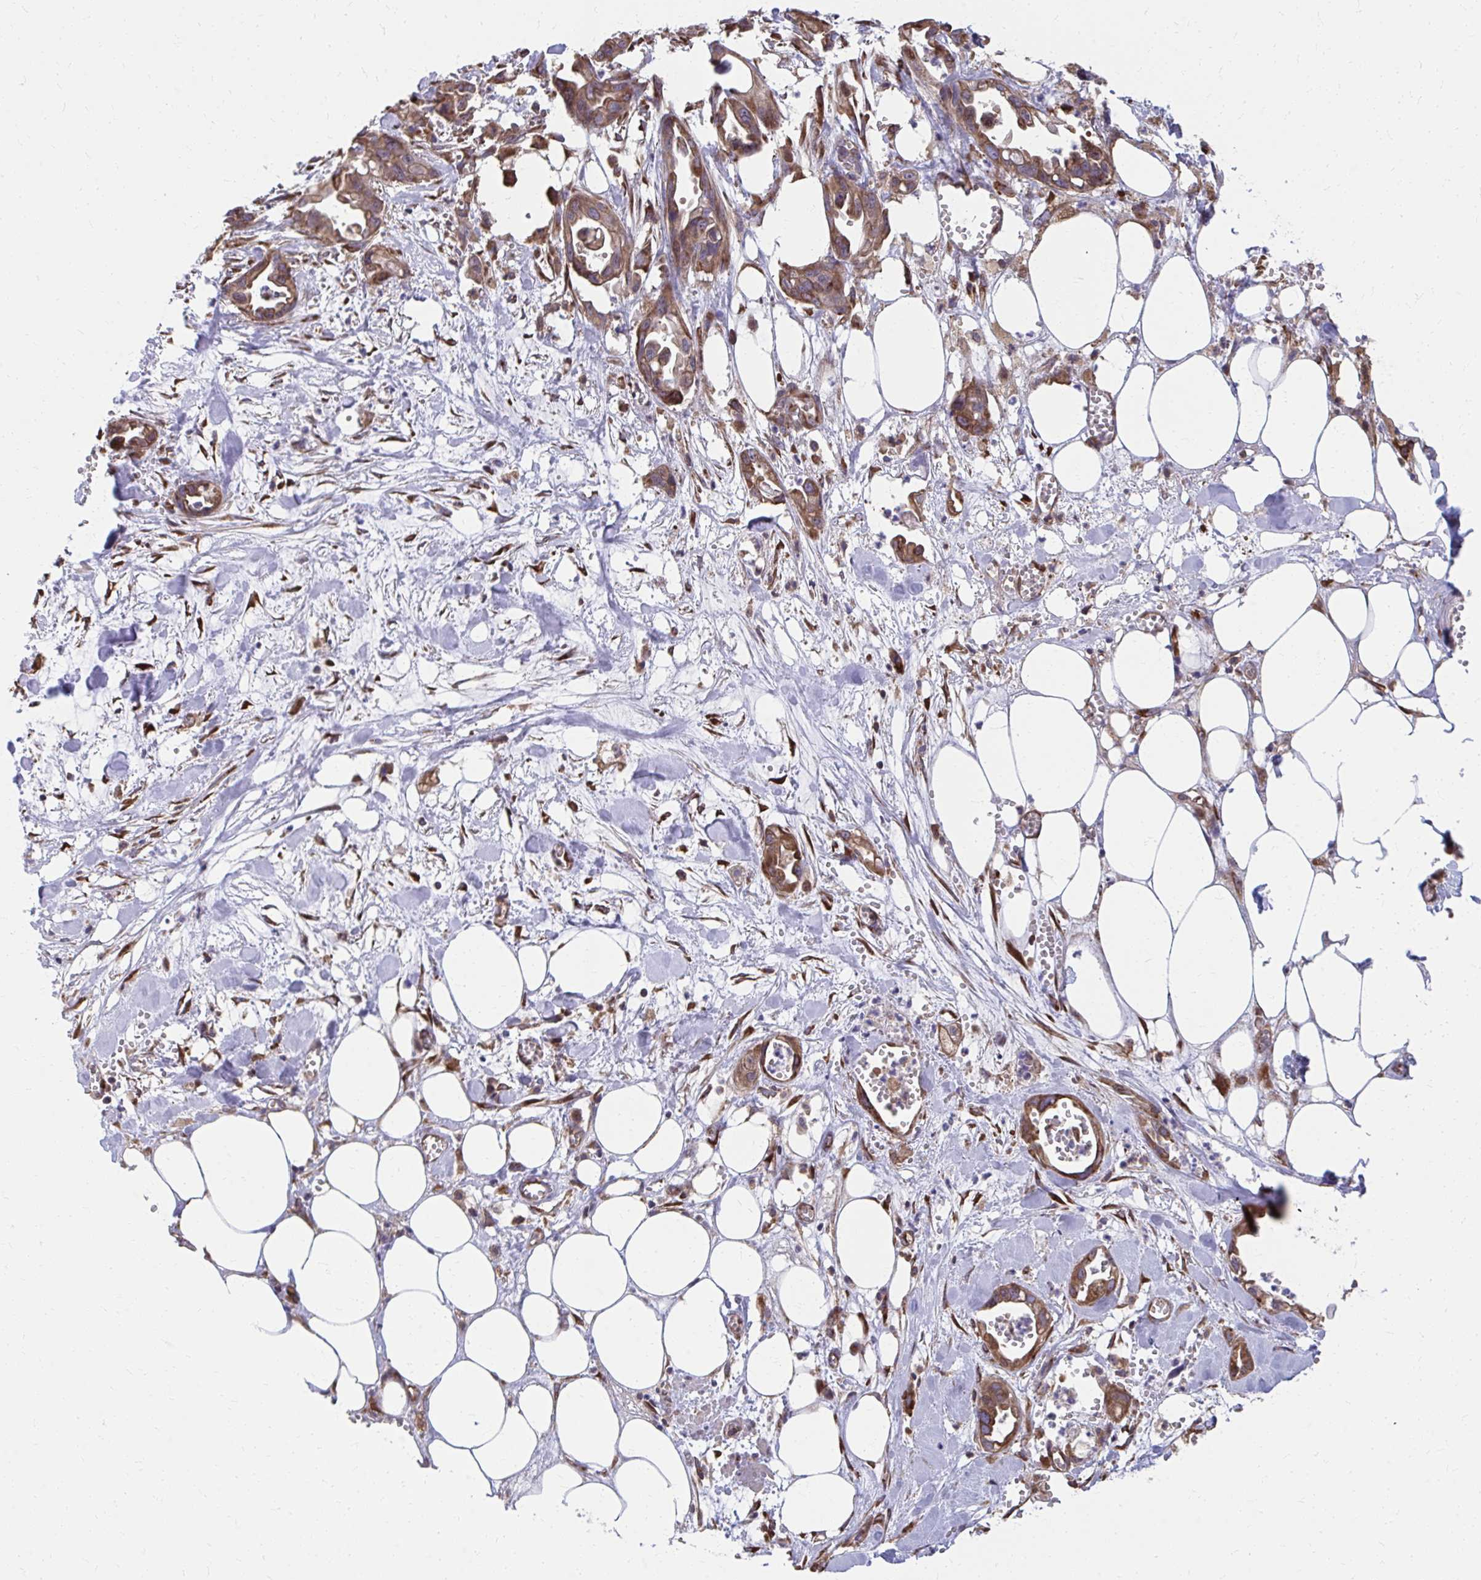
{"staining": {"intensity": "moderate", "quantity": ">75%", "location": "cytoplasmic/membranous"}, "tissue": "pancreatic cancer", "cell_type": "Tumor cells", "image_type": "cancer", "snomed": [{"axis": "morphology", "description": "Adenocarcinoma, NOS"}, {"axis": "topography", "description": "Pancreas"}], "caption": "Human pancreatic adenocarcinoma stained with a protein marker demonstrates moderate staining in tumor cells.", "gene": "ZNF778", "patient": {"sex": "female", "age": 73}}